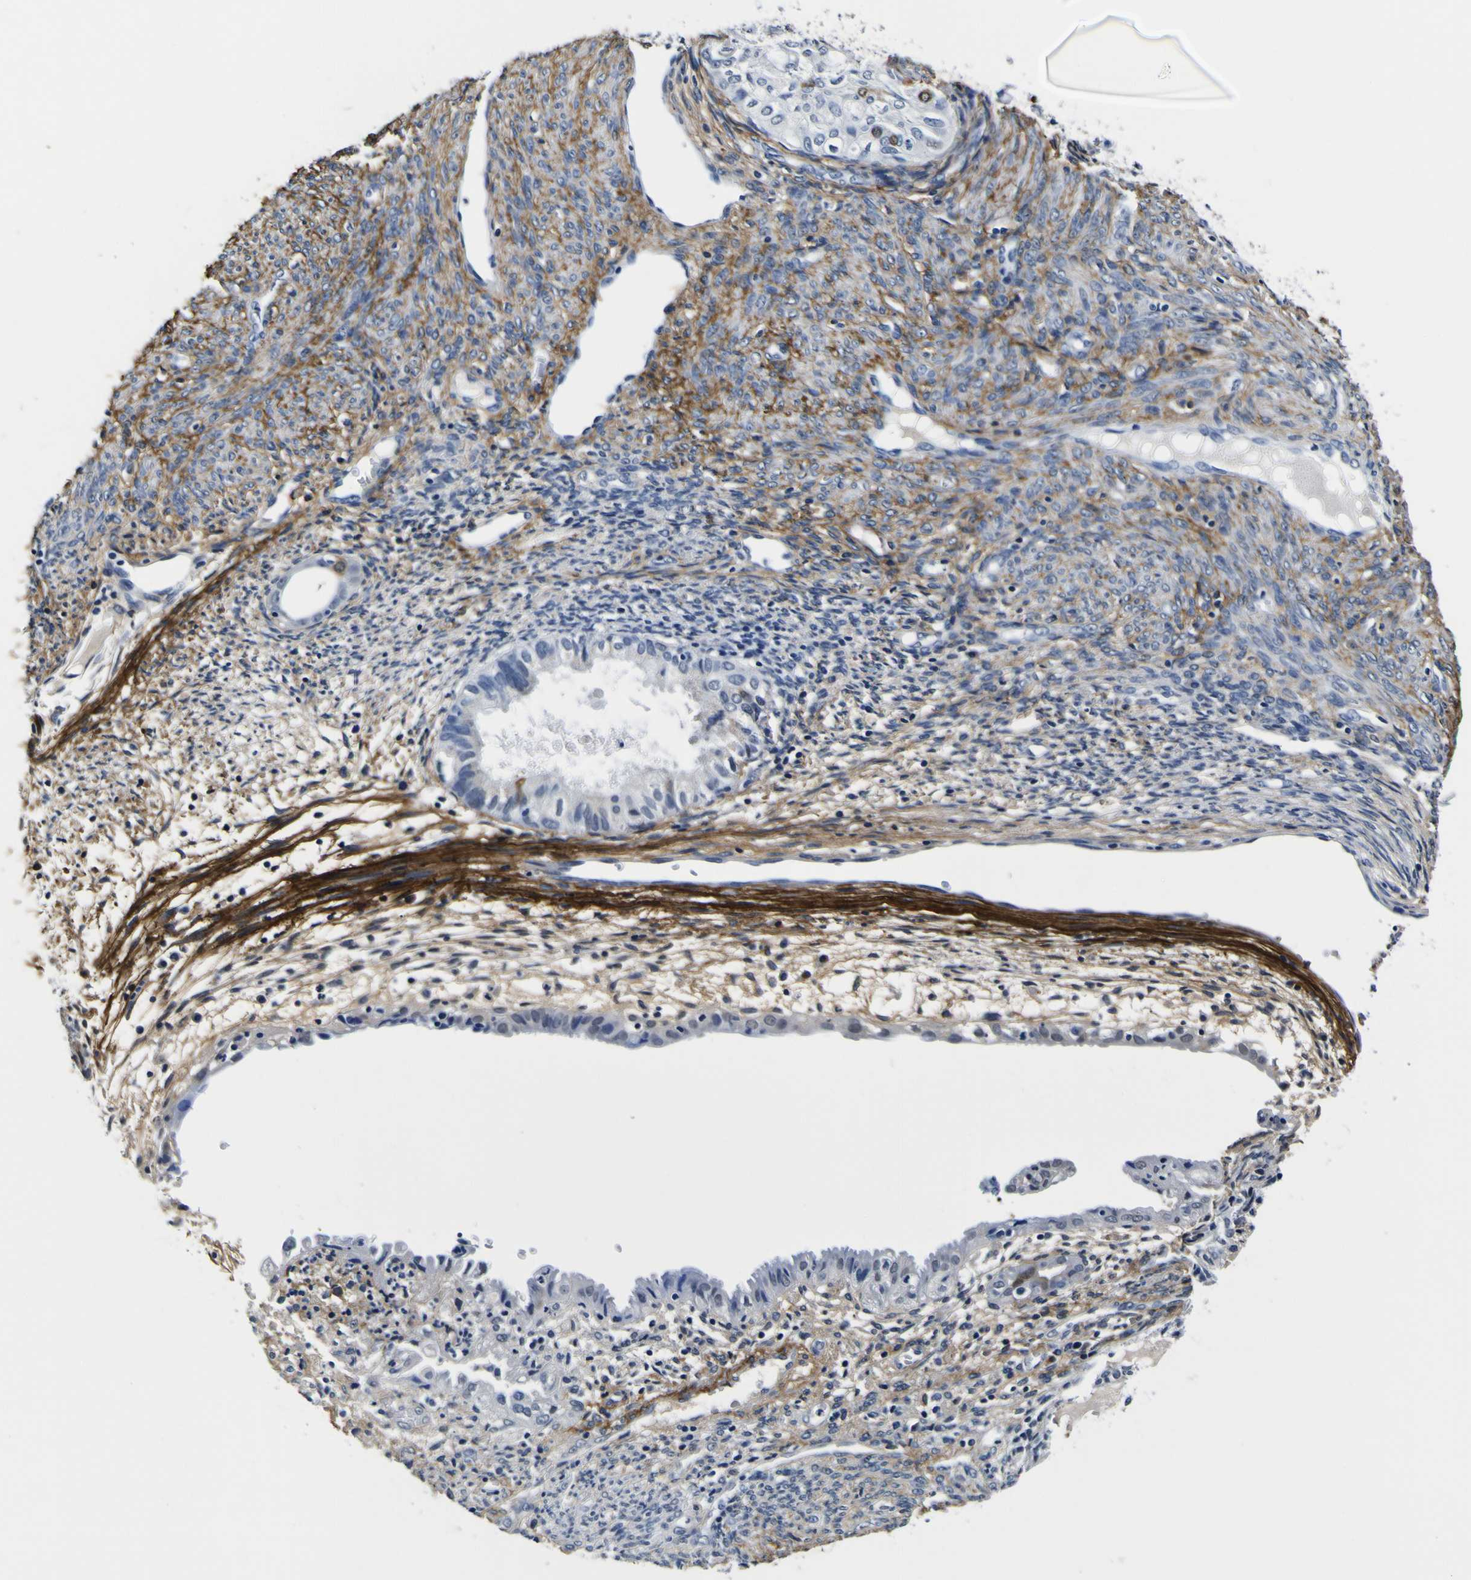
{"staining": {"intensity": "negative", "quantity": "none", "location": "none"}, "tissue": "cervical cancer", "cell_type": "Tumor cells", "image_type": "cancer", "snomed": [{"axis": "morphology", "description": "Normal tissue, NOS"}, {"axis": "morphology", "description": "Adenocarcinoma, NOS"}, {"axis": "topography", "description": "Cervix"}, {"axis": "topography", "description": "Endometrium"}], "caption": "There is no significant positivity in tumor cells of adenocarcinoma (cervical).", "gene": "POSTN", "patient": {"sex": "female", "age": 86}}